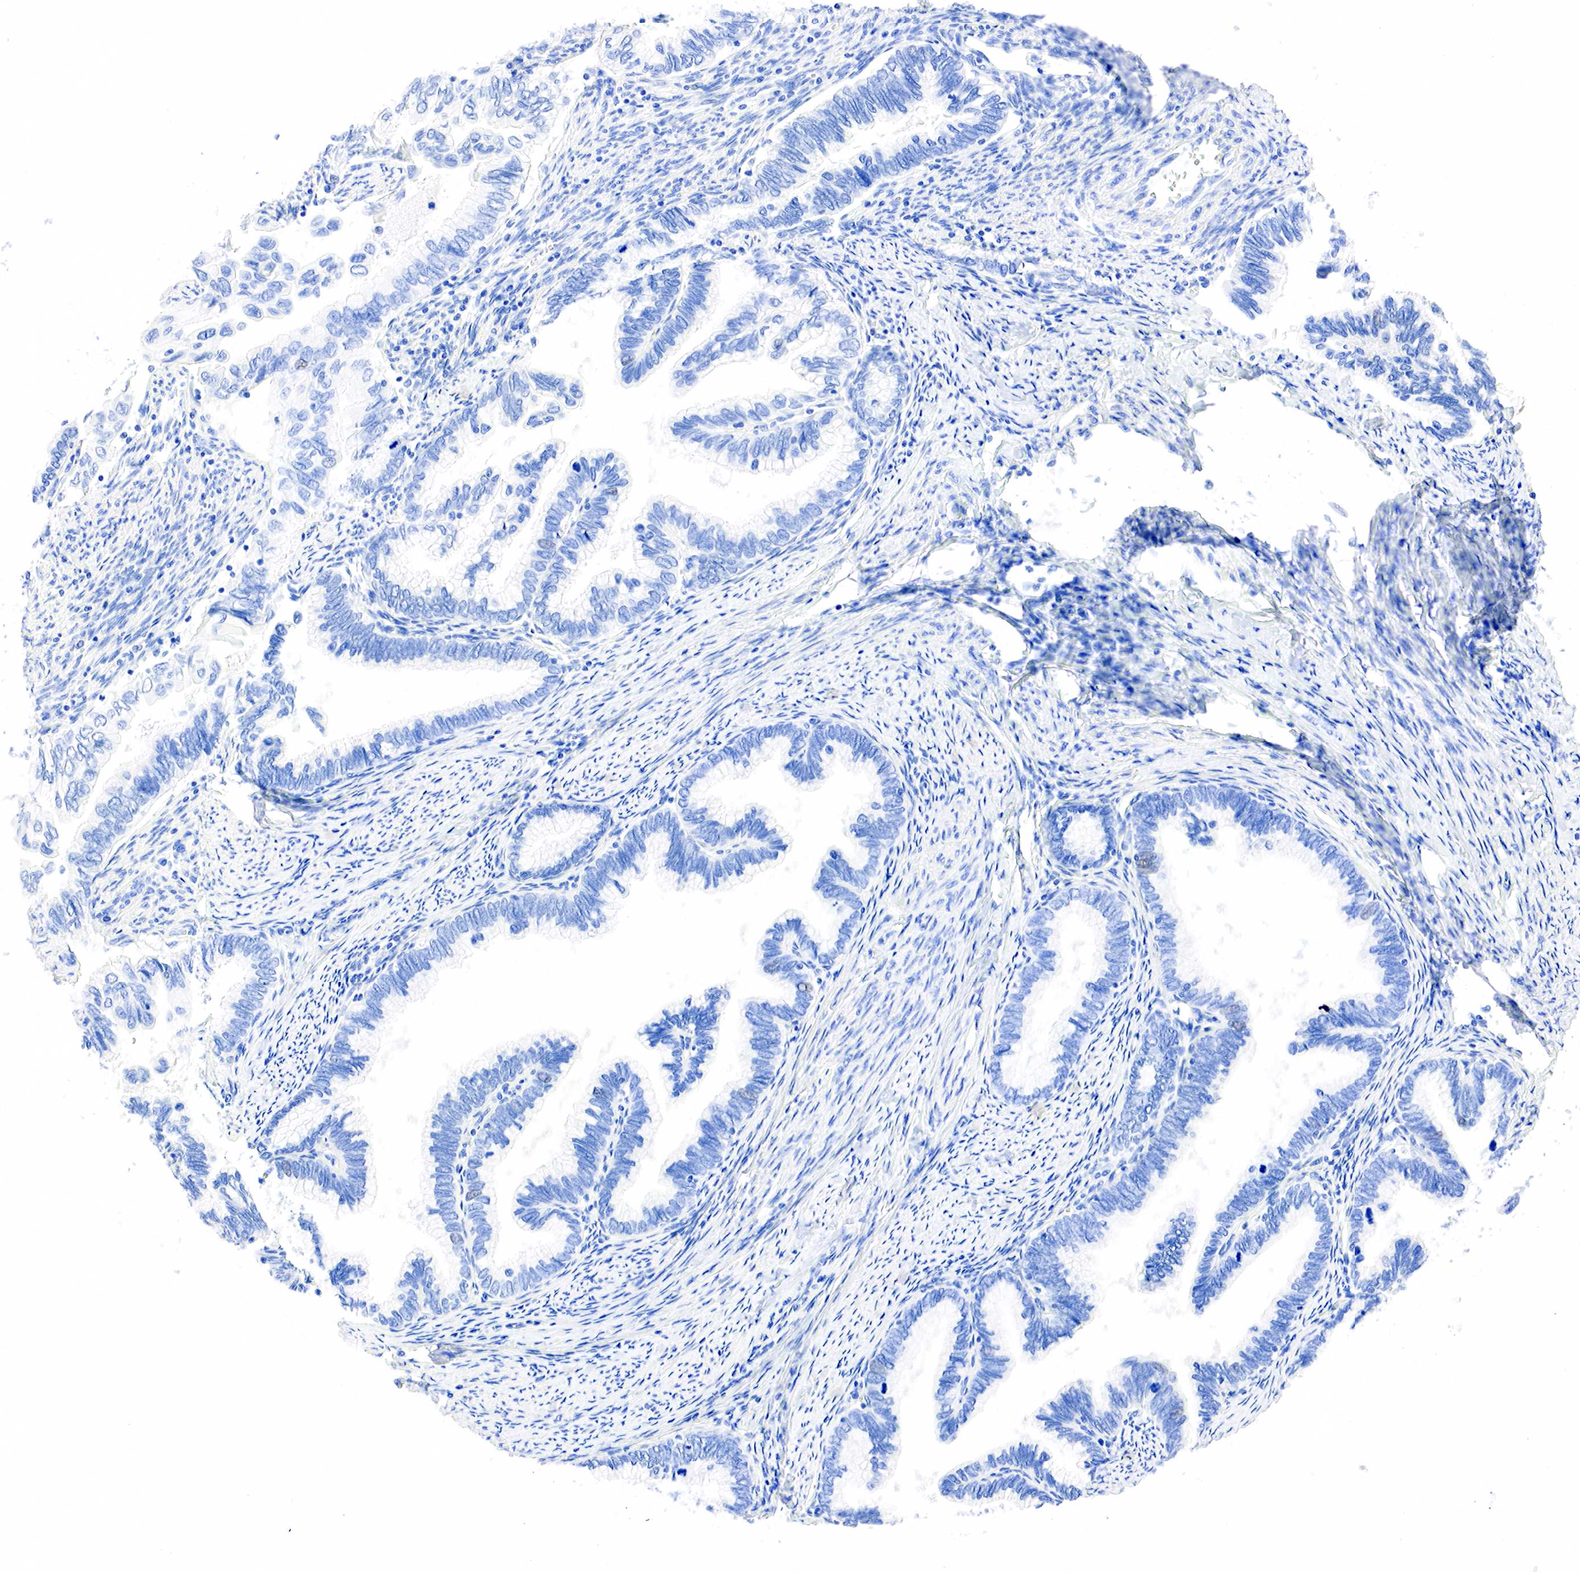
{"staining": {"intensity": "negative", "quantity": "none", "location": "none"}, "tissue": "cervical cancer", "cell_type": "Tumor cells", "image_type": "cancer", "snomed": [{"axis": "morphology", "description": "Adenocarcinoma, NOS"}, {"axis": "topography", "description": "Cervix"}], "caption": "Cervical cancer stained for a protein using immunohistochemistry (IHC) shows no expression tumor cells.", "gene": "PTH", "patient": {"sex": "female", "age": 49}}